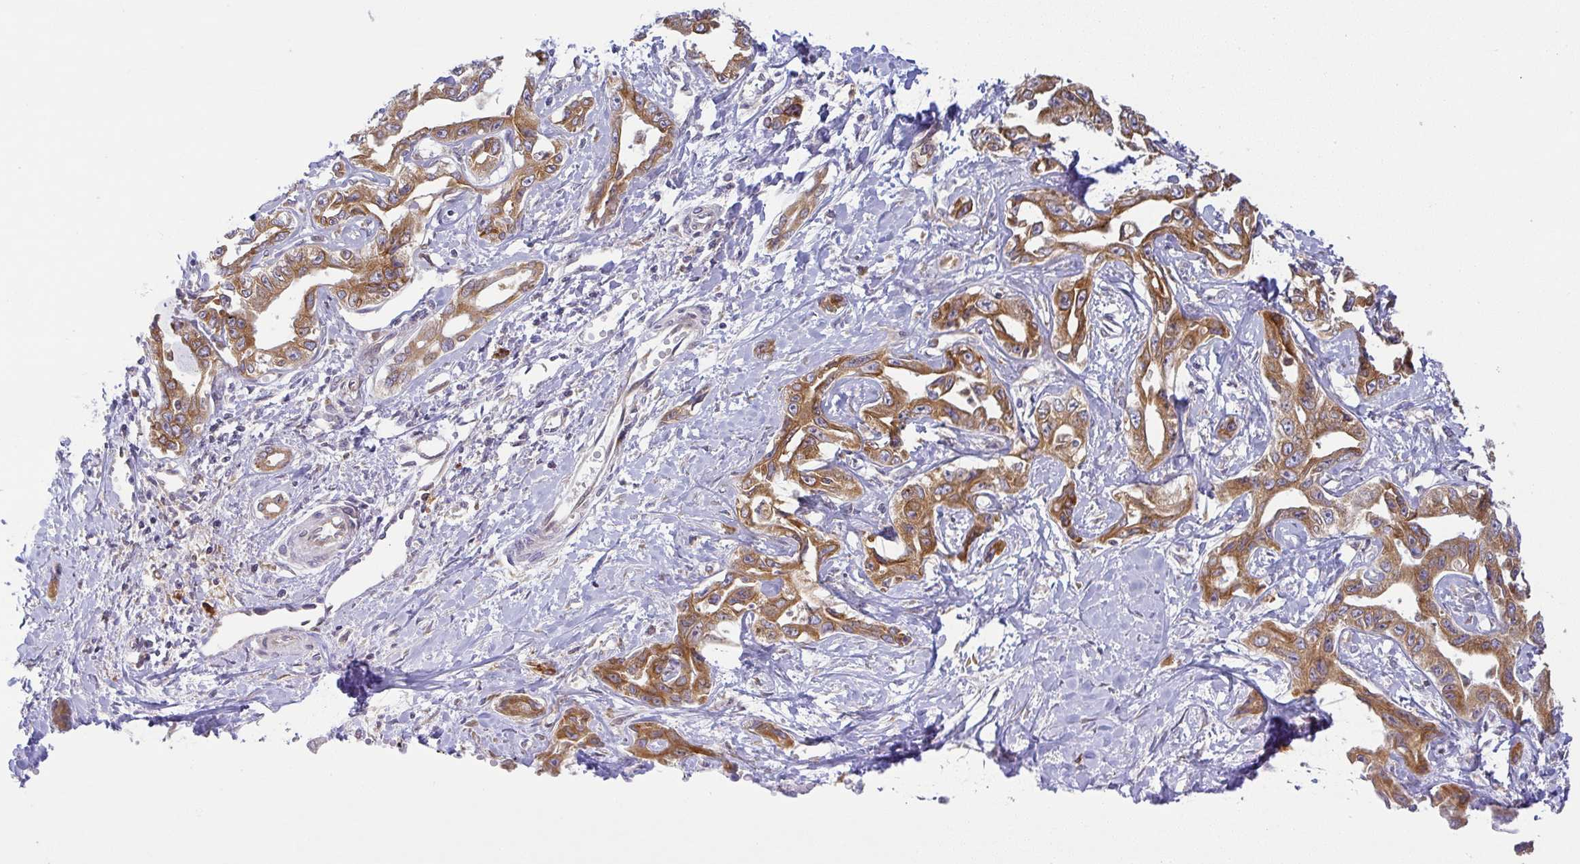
{"staining": {"intensity": "moderate", "quantity": ">75%", "location": "cytoplasmic/membranous"}, "tissue": "liver cancer", "cell_type": "Tumor cells", "image_type": "cancer", "snomed": [{"axis": "morphology", "description": "Cholangiocarcinoma"}, {"axis": "topography", "description": "Liver"}], "caption": "Human liver cancer (cholangiocarcinoma) stained for a protein (brown) exhibits moderate cytoplasmic/membranous positive expression in approximately >75% of tumor cells.", "gene": "DERL2", "patient": {"sex": "male", "age": 59}}